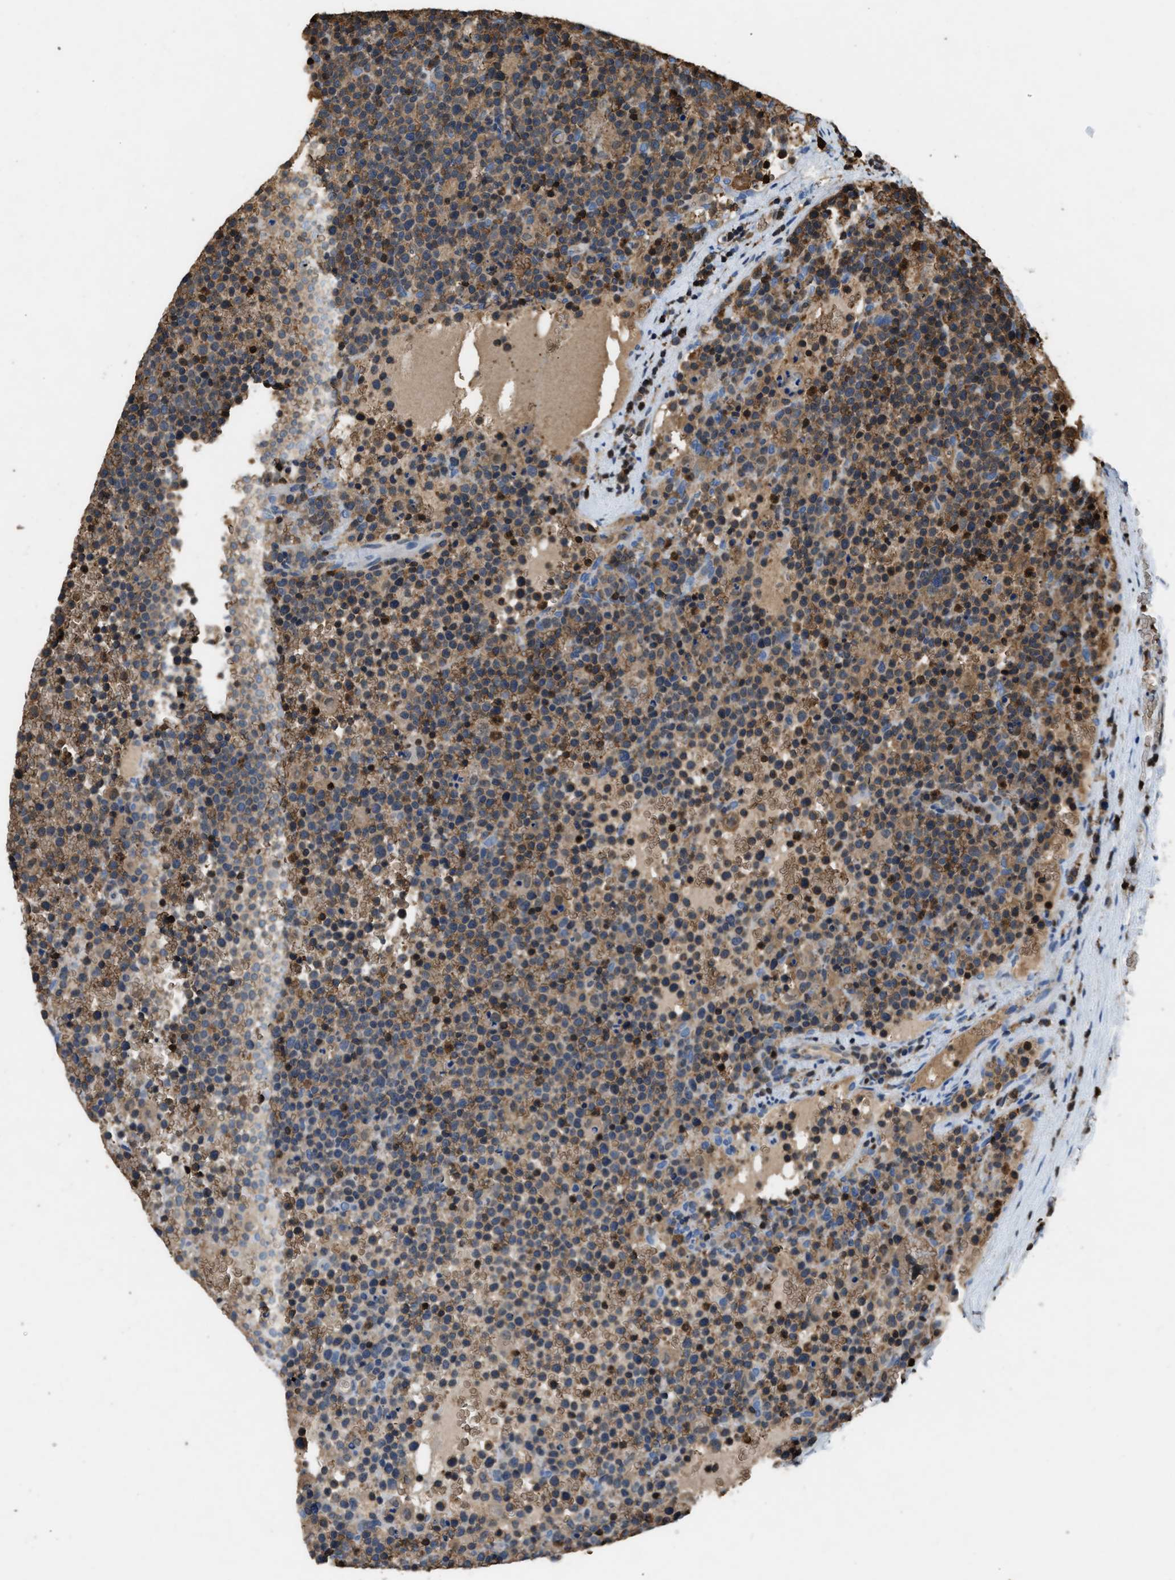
{"staining": {"intensity": "moderate", "quantity": "25%-75%", "location": "cytoplasmic/membranous"}, "tissue": "lymphoma", "cell_type": "Tumor cells", "image_type": "cancer", "snomed": [{"axis": "morphology", "description": "Malignant lymphoma, non-Hodgkin's type, High grade"}, {"axis": "topography", "description": "Lymph node"}], "caption": "Malignant lymphoma, non-Hodgkin's type (high-grade) stained with IHC displays moderate cytoplasmic/membranous expression in about 25%-75% of tumor cells.", "gene": "ARHGDIB", "patient": {"sex": "male", "age": 61}}